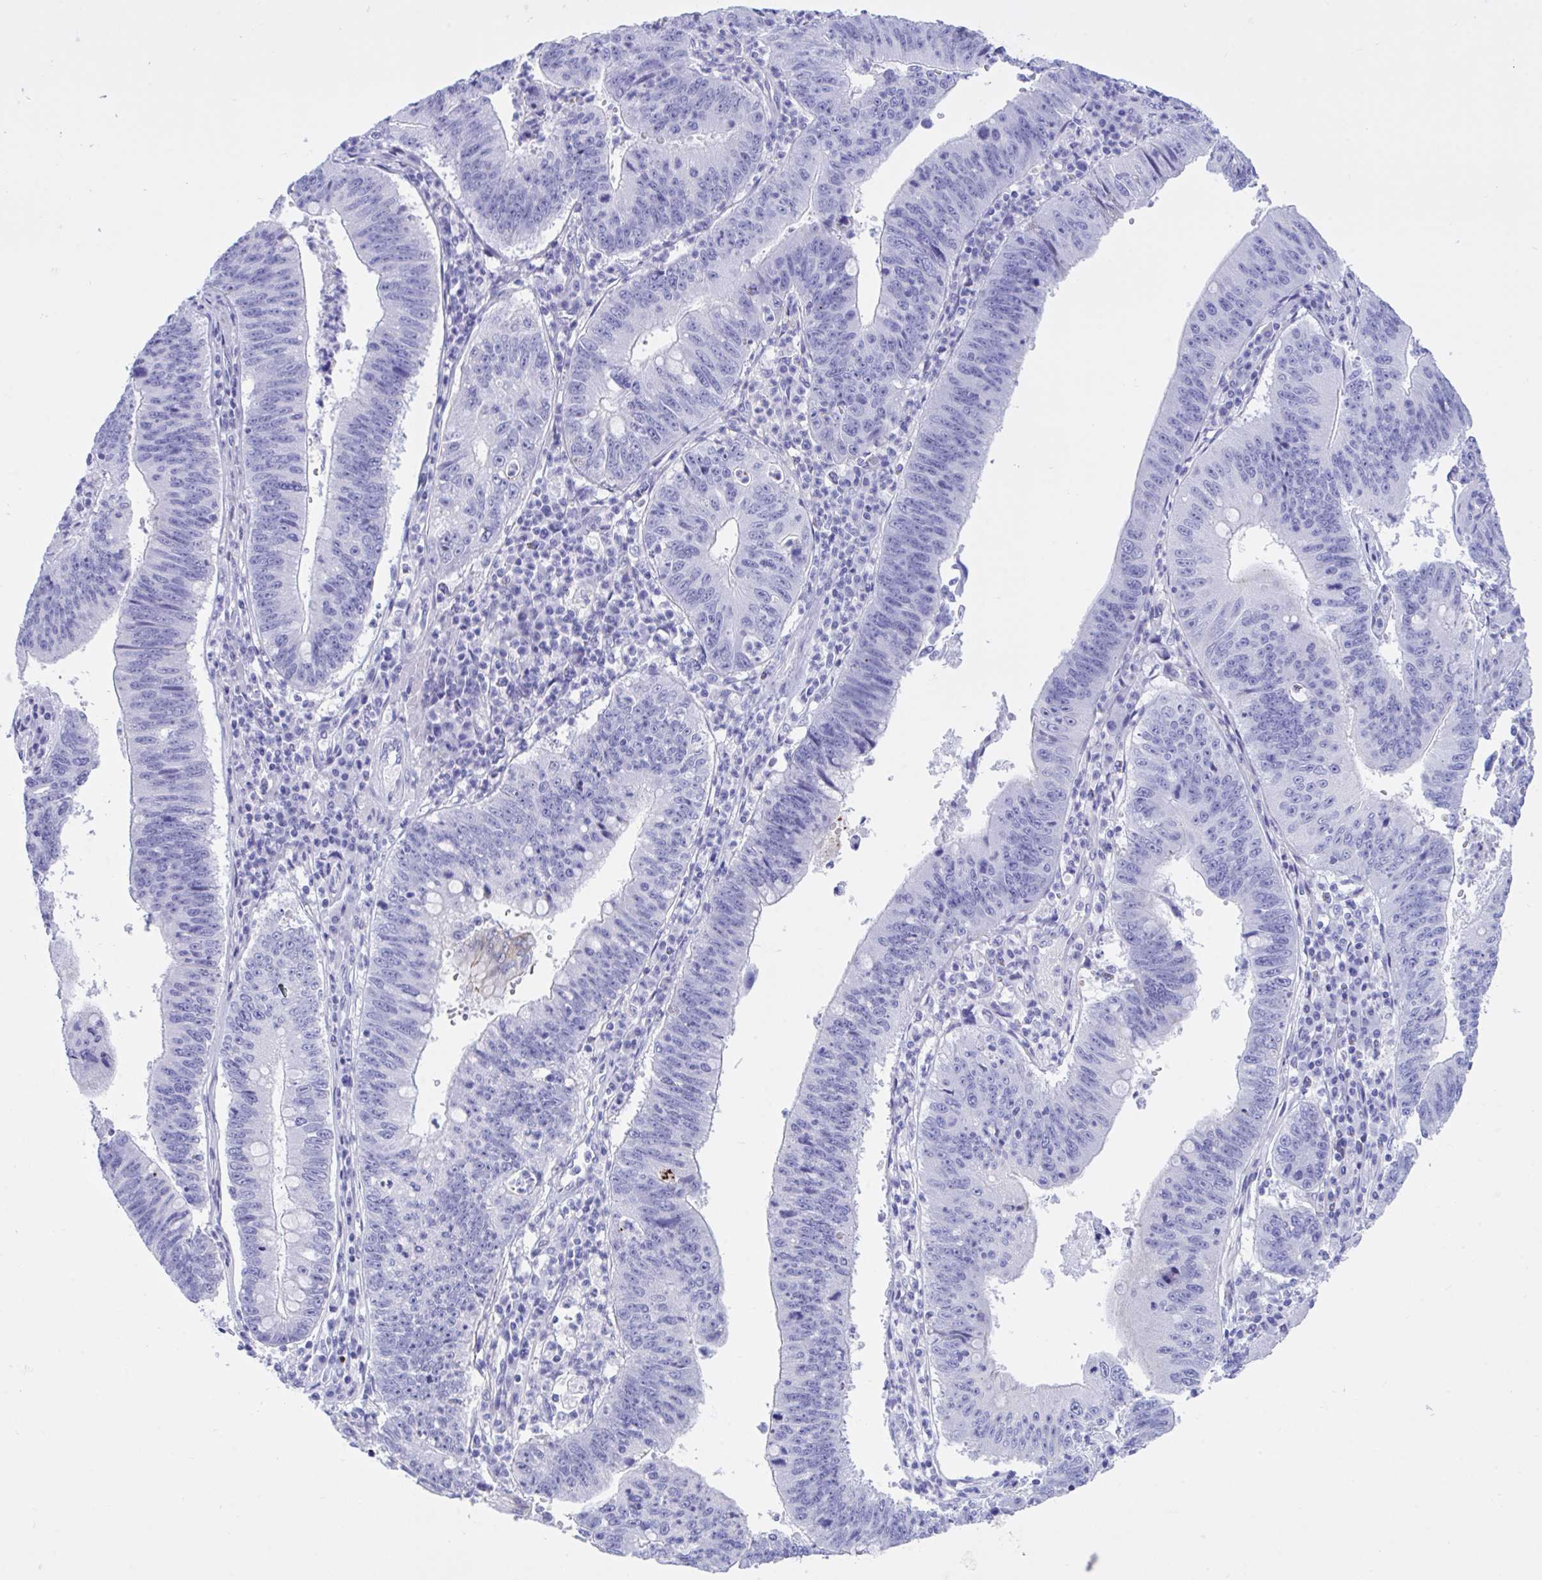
{"staining": {"intensity": "negative", "quantity": "none", "location": "none"}, "tissue": "stomach cancer", "cell_type": "Tumor cells", "image_type": "cancer", "snomed": [{"axis": "morphology", "description": "Adenocarcinoma, NOS"}, {"axis": "topography", "description": "Stomach"}], "caption": "DAB immunohistochemical staining of human stomach cancer exhibits no significant staining in tumor cells. (DAB immunohistochemistry visualized using brightfield microscopy, high magnification).", "gene": "BEX5", "patient": {"sex": "male", "age": 59}}